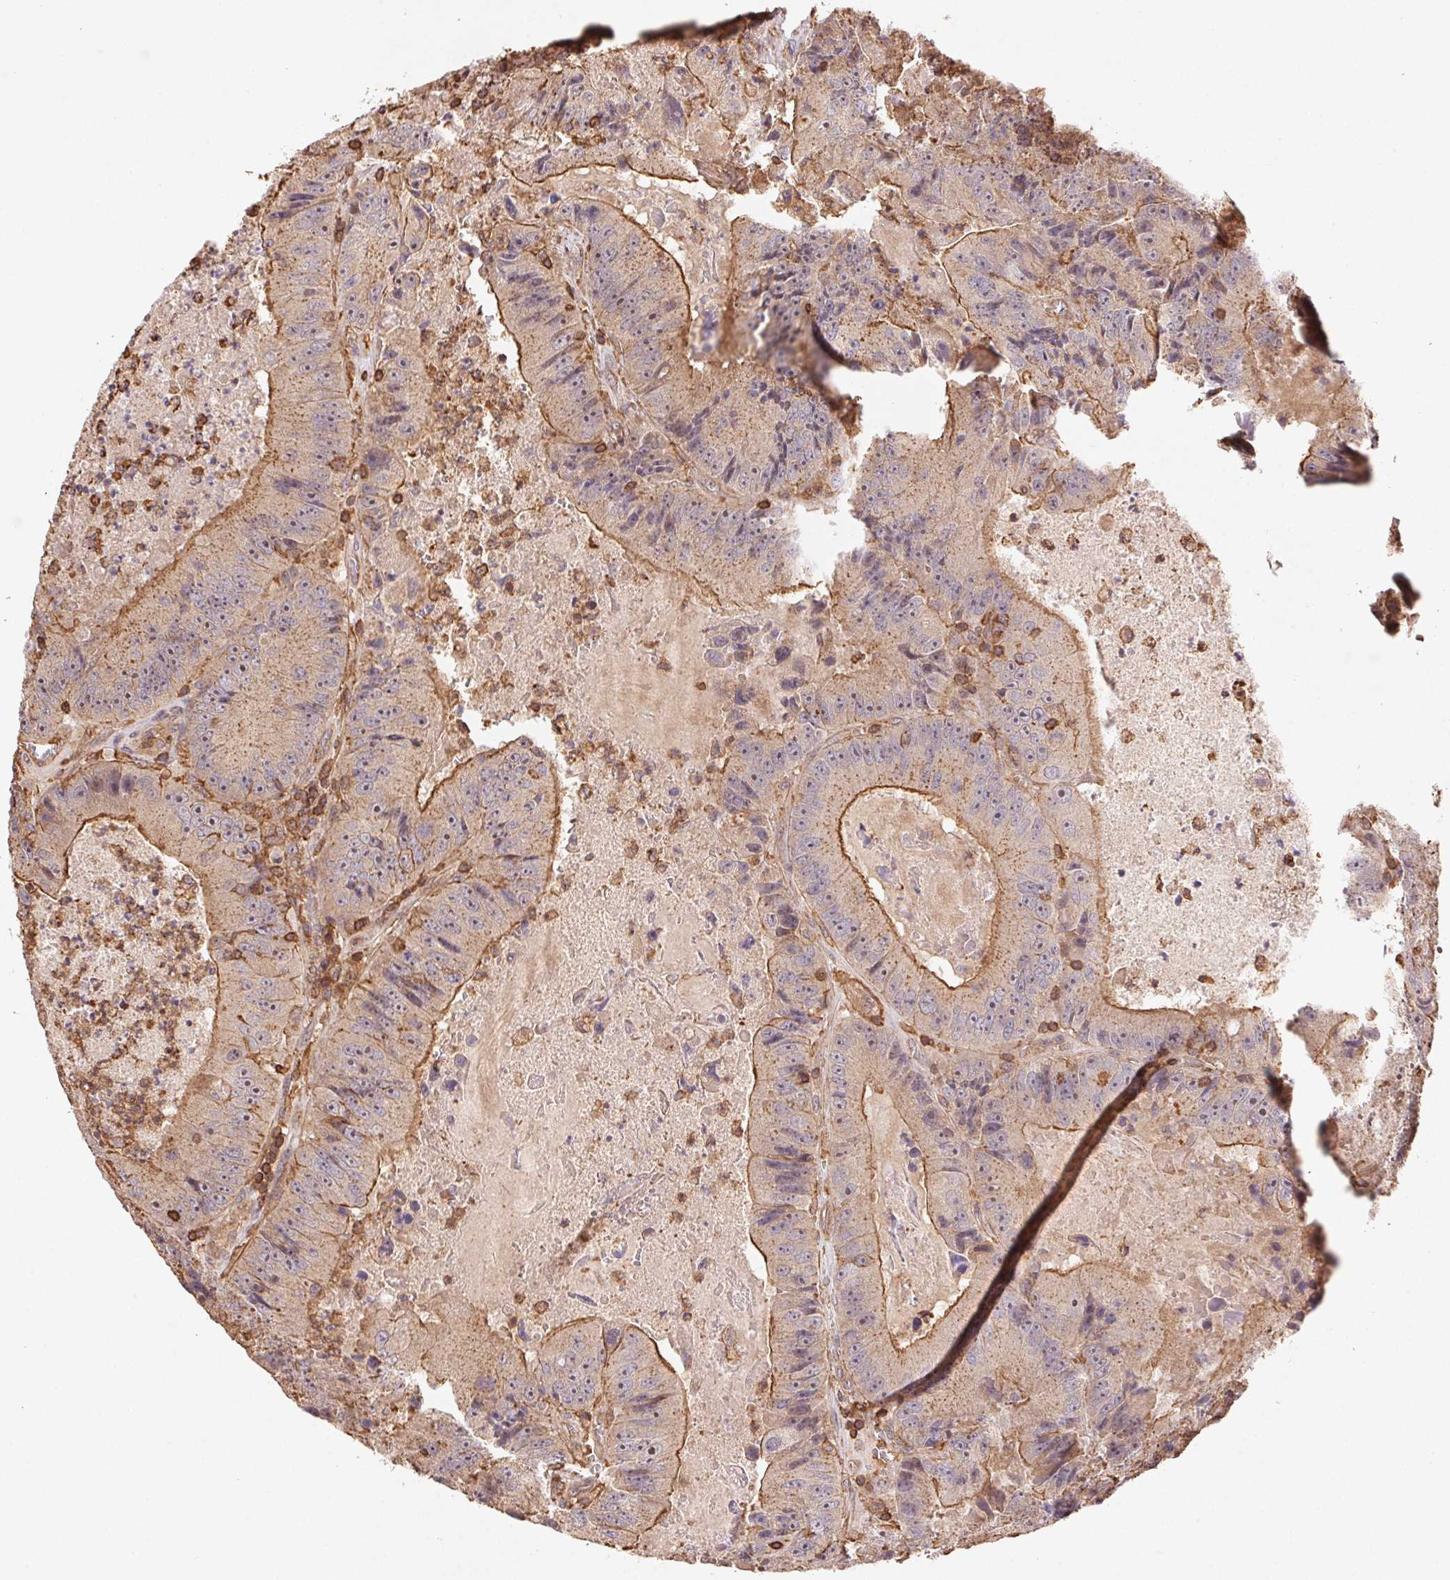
{"staining": {"intensity": "moderate", "quantity": "25%-75%", "location": "cytoplasmic/membranous"}, "tissue": "colorectal cancer", "cell_type": "Tumor cells", "image_type": "cancer", "snomed": [{"axis": "morphology", "description": "Adenocarcinoma, NOS"}, {"axis": "topography", "description": "Colon"}], "caption": "The image exhibits staining of adenocarcinoma (colorectal), revealing moderate cytoplasmic/membranous protein positivity (brown color) within tumor cells.", "gene": "ATG10", "patient": {"sex": "female", "age": 86}}